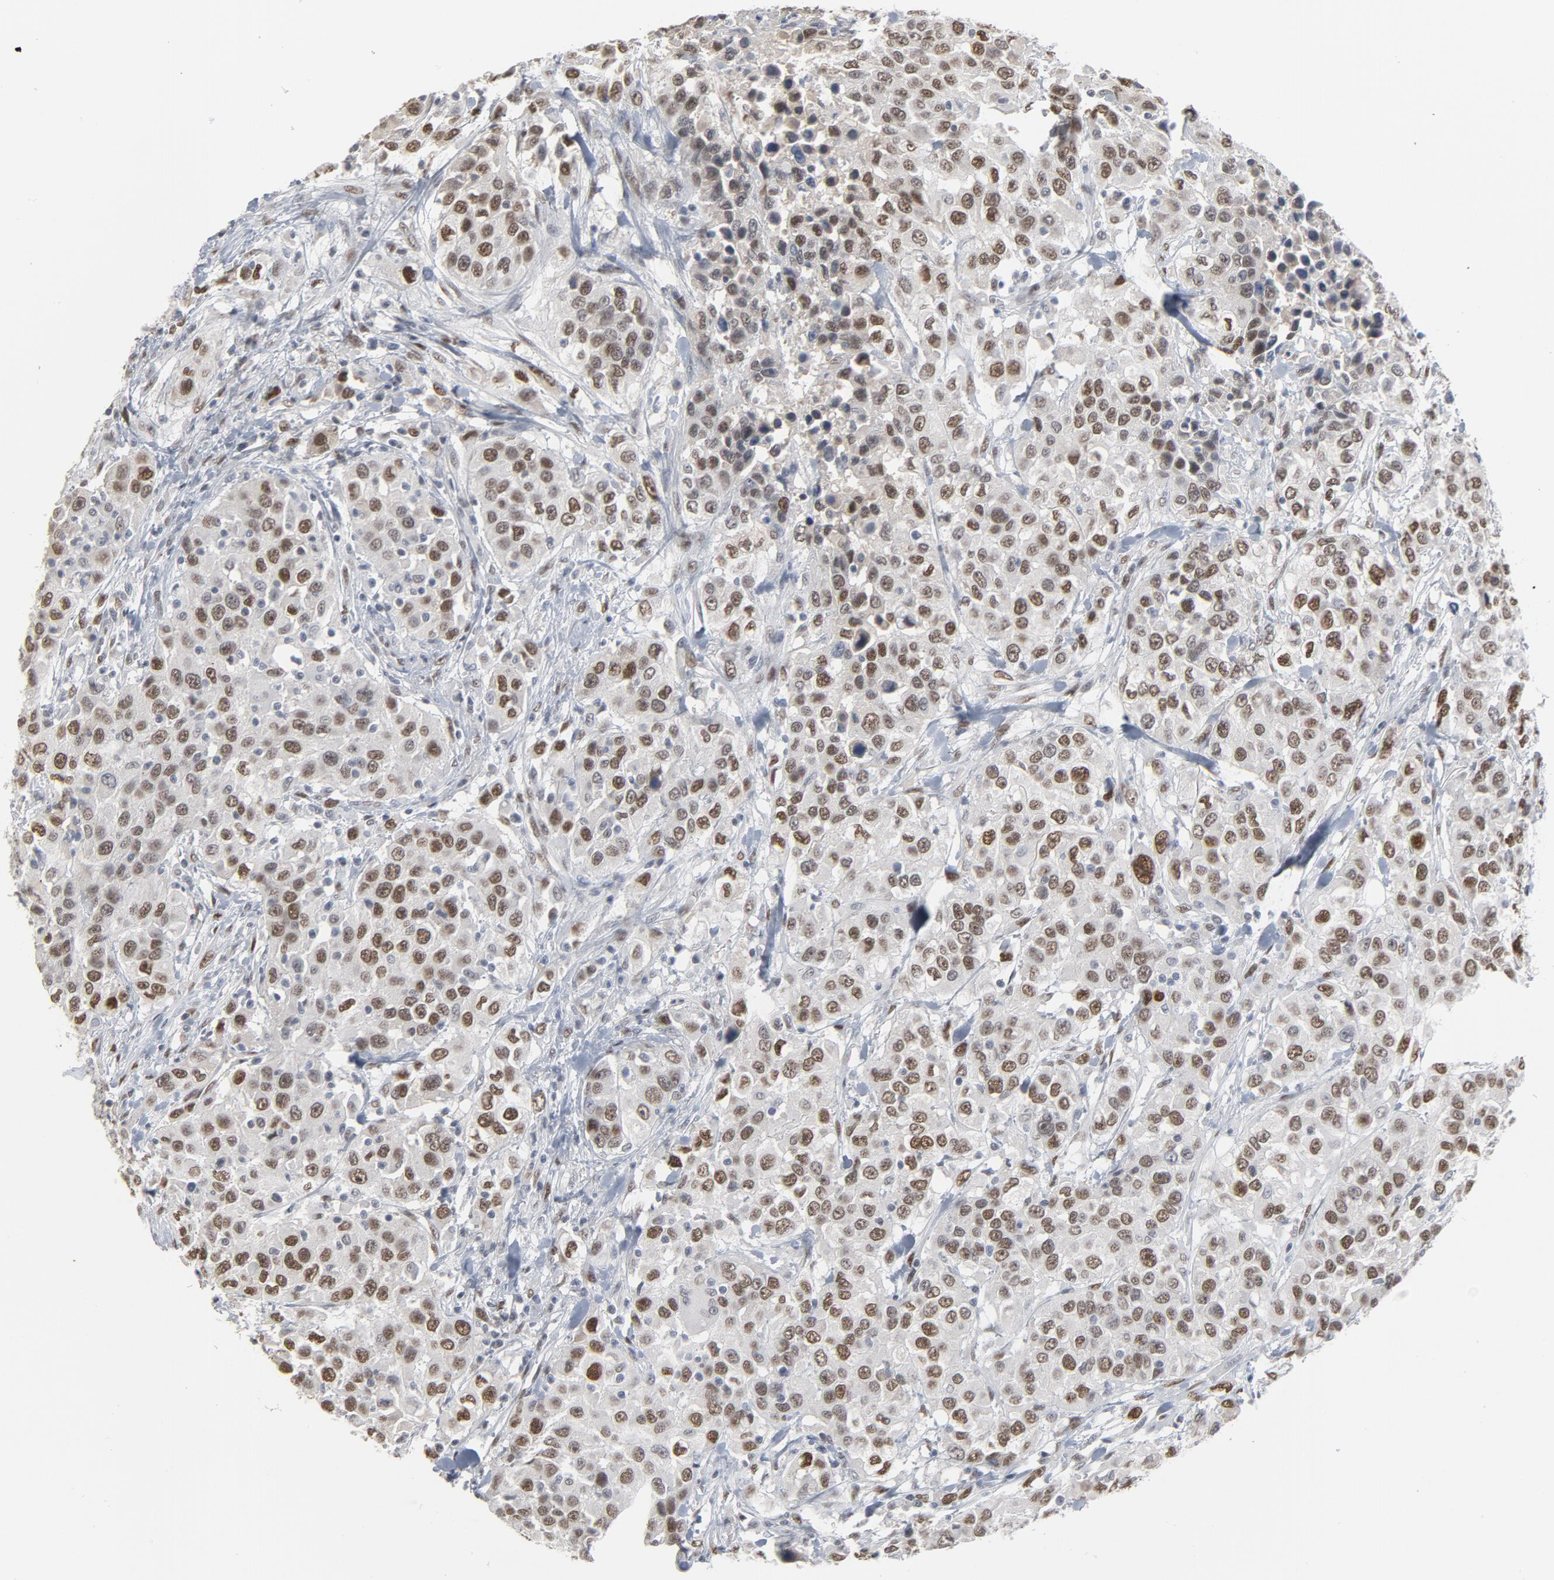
{"staining": {"intensity": "moderate", "quantity": ">75%", "location": "nuclear"}, "tissue": "urothelial cancer", "cell_type": "Tumor cells", "image_type": "cancer", "snomed": [{"axis": "morphology", "description": "Urothelial carcinoma, High grade"}, {"axis": "topography", "description": "Urinary bladder"}], "caption": "This histopathology image displays urothelial carcinoma (high-grade) stained with immunohistochemistry (IHC) to label a protein in brown. The nuclear of tumor cells show moderate positivity for the protein. Nuclei are counter-stained blue.", "gene": "ATF7", "patient": {"sex": "female", "age": 80}}